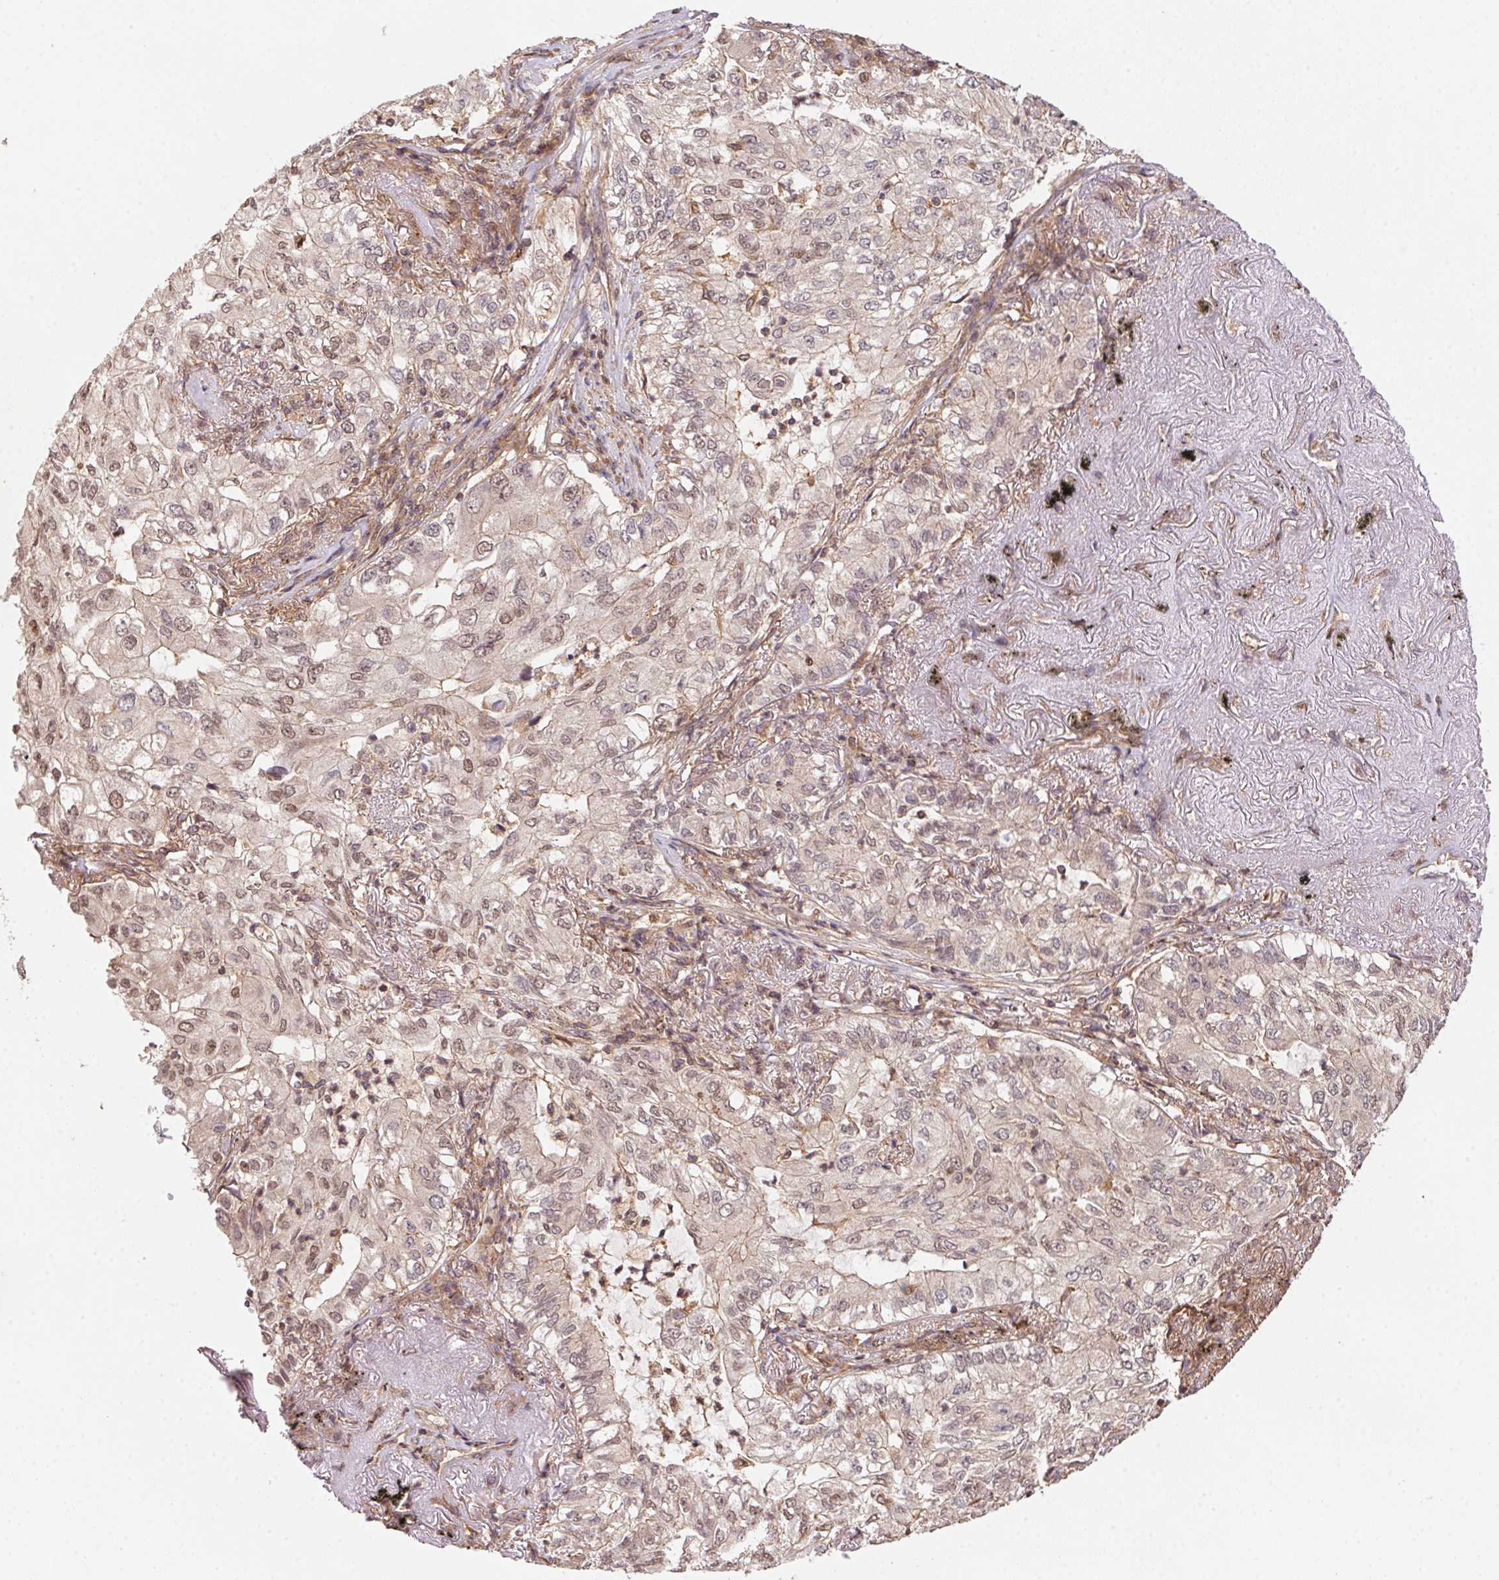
{"staining": {"intensity": "weak", "quantity": "25%-75%", "location": "nuclear"}, "tissue": "lung cancer", "cell_type": "Tumor cells", "image_type": "cancer", "snomed": [{"axis": "morphology", "description": "Adenocarcinoma, NOS"}, {"axis": "topography", "description": "Lung"}], "caption": "IHC staining of adenocarcinoma (lung), which demonstrates low levels of weak nuclear expression in approximately 25%-75% of tumor cells indicating weak nuclear protein positivity. The staining was performed using DAB (3,3'-diaminobenzidine) (brown) for protein detection and nuclei were counterstained in hematoxylin (blue).", "gene": "MEX3D", "patient": {"sex": "female", "age": 73}}